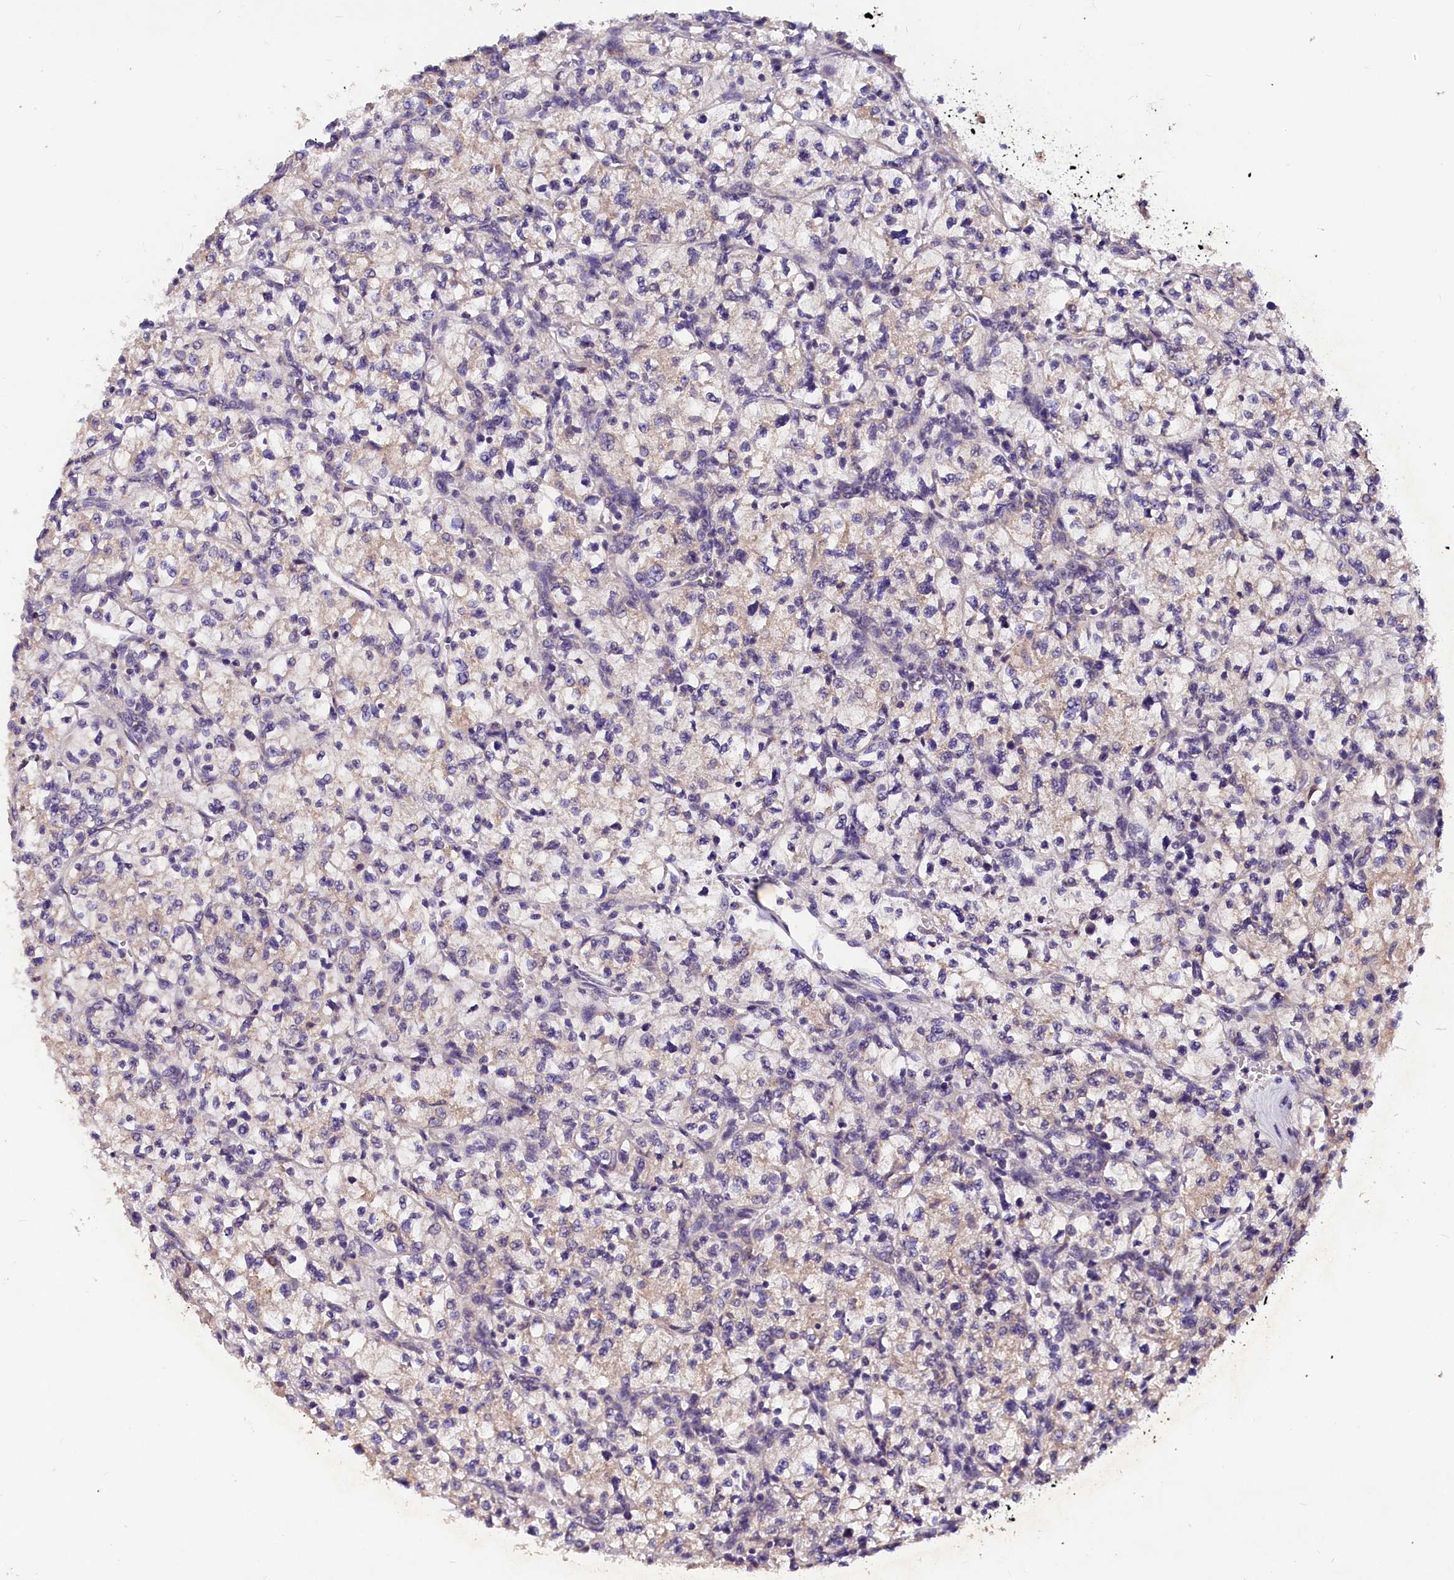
{"staining": {"intensity": "negative", "quantity": "none", "location": "none"}, "tissue": "renal cancer", "cell_type": "Tumor cells", "image_type": "cancer", "snomed": [{"axis": "morphology", "description": "Adenocarcinoma, NOS"}, {"axis": "topography", "description": "Kidney"}], "caption": "A micrograph of human renal cancer is negative for staining in tumor cells.", "gene": "ST7L", "patient": {"sex": "female", "age": 64}}